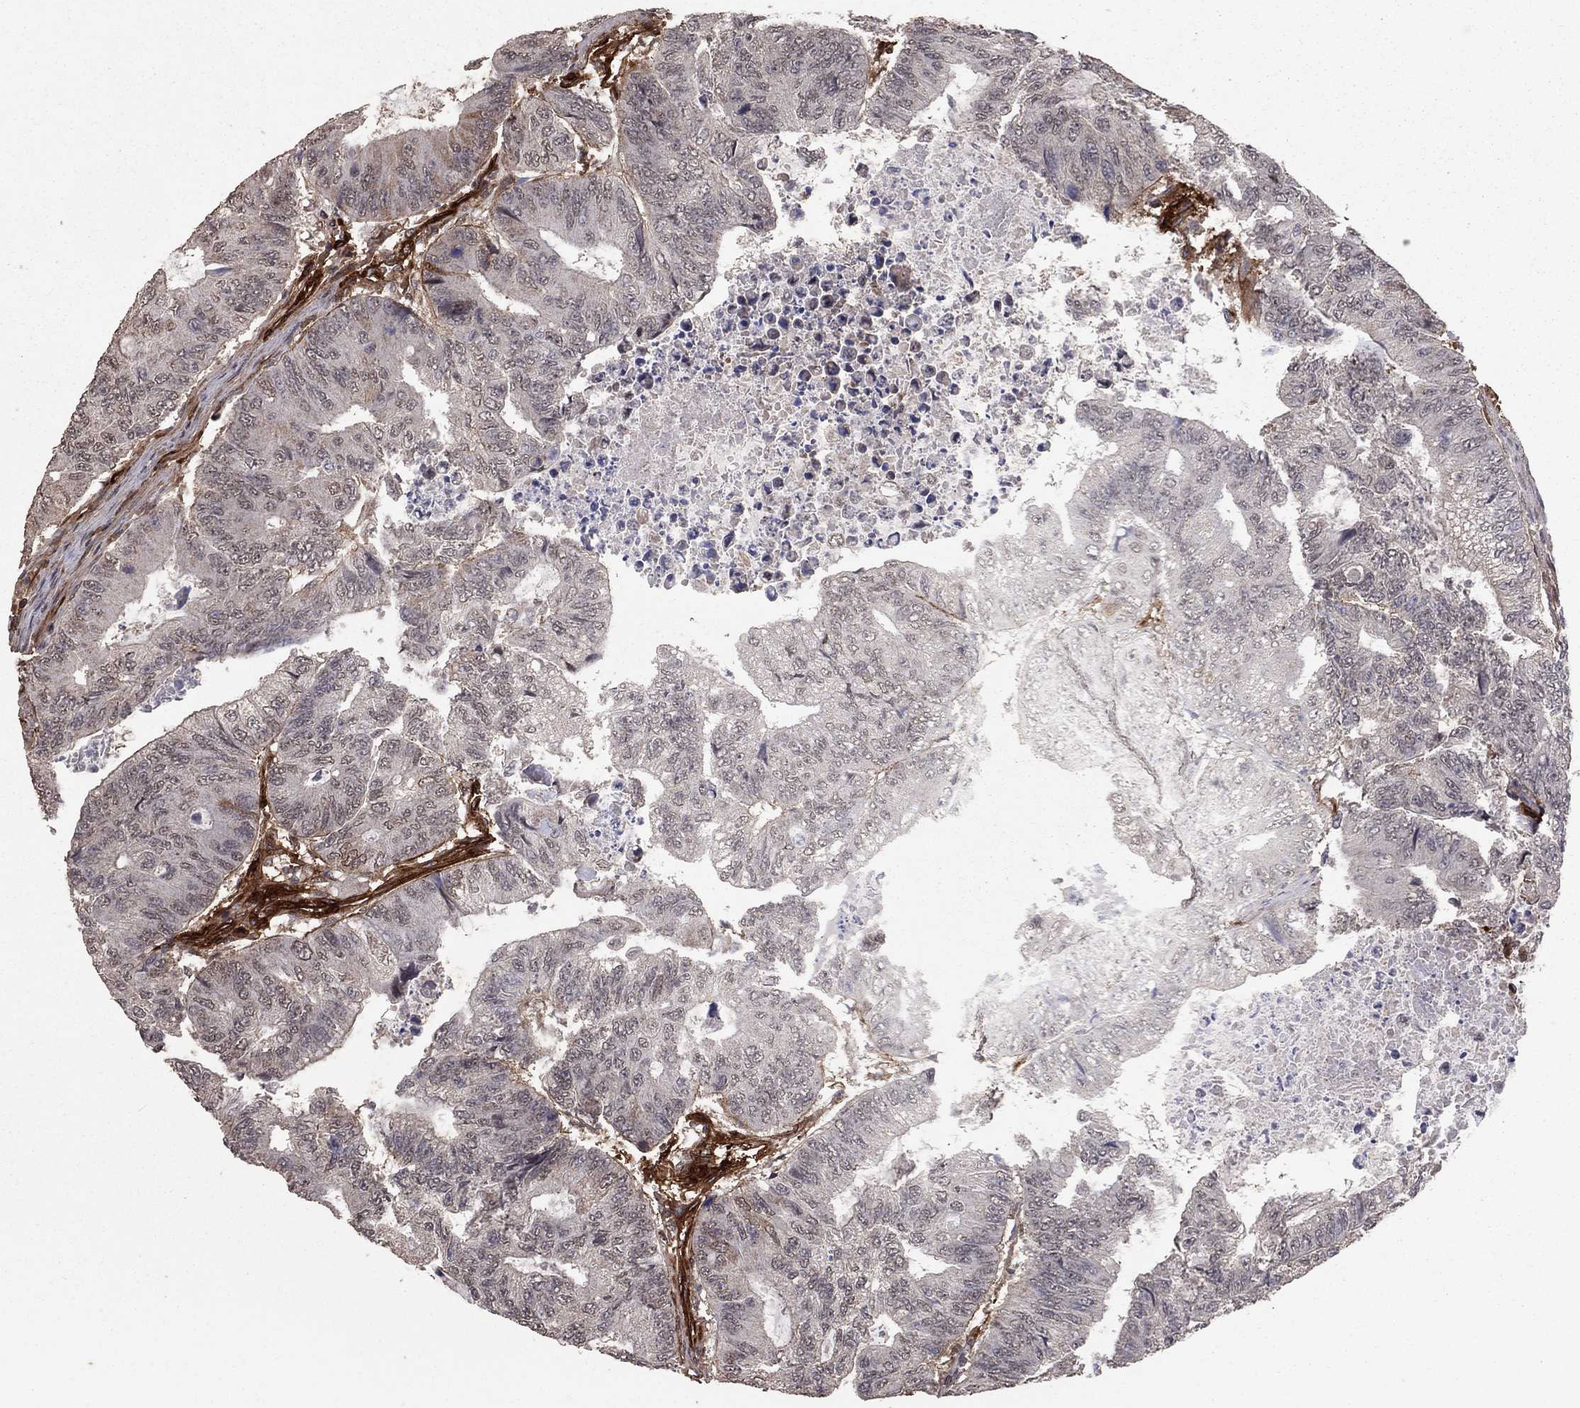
{"staining": {"intensity": "negative", "quantity": "none", "location": "none"}, "tissue": "colorectal cancer", "cell_type": "Tumor cells", "image_type": "cancer", "snomed": [{"axis": "morphology", "description": "Adenocarcinoma, NOS"}, {"axis": "topography", "description": "Colon"}], "caption": "Immunohistochemistry of human colorectal adenocarcinoma shows no positivity in tumor cells.", "gene": "COL18A1", "patient": {"sex": "female", "age": 48}}